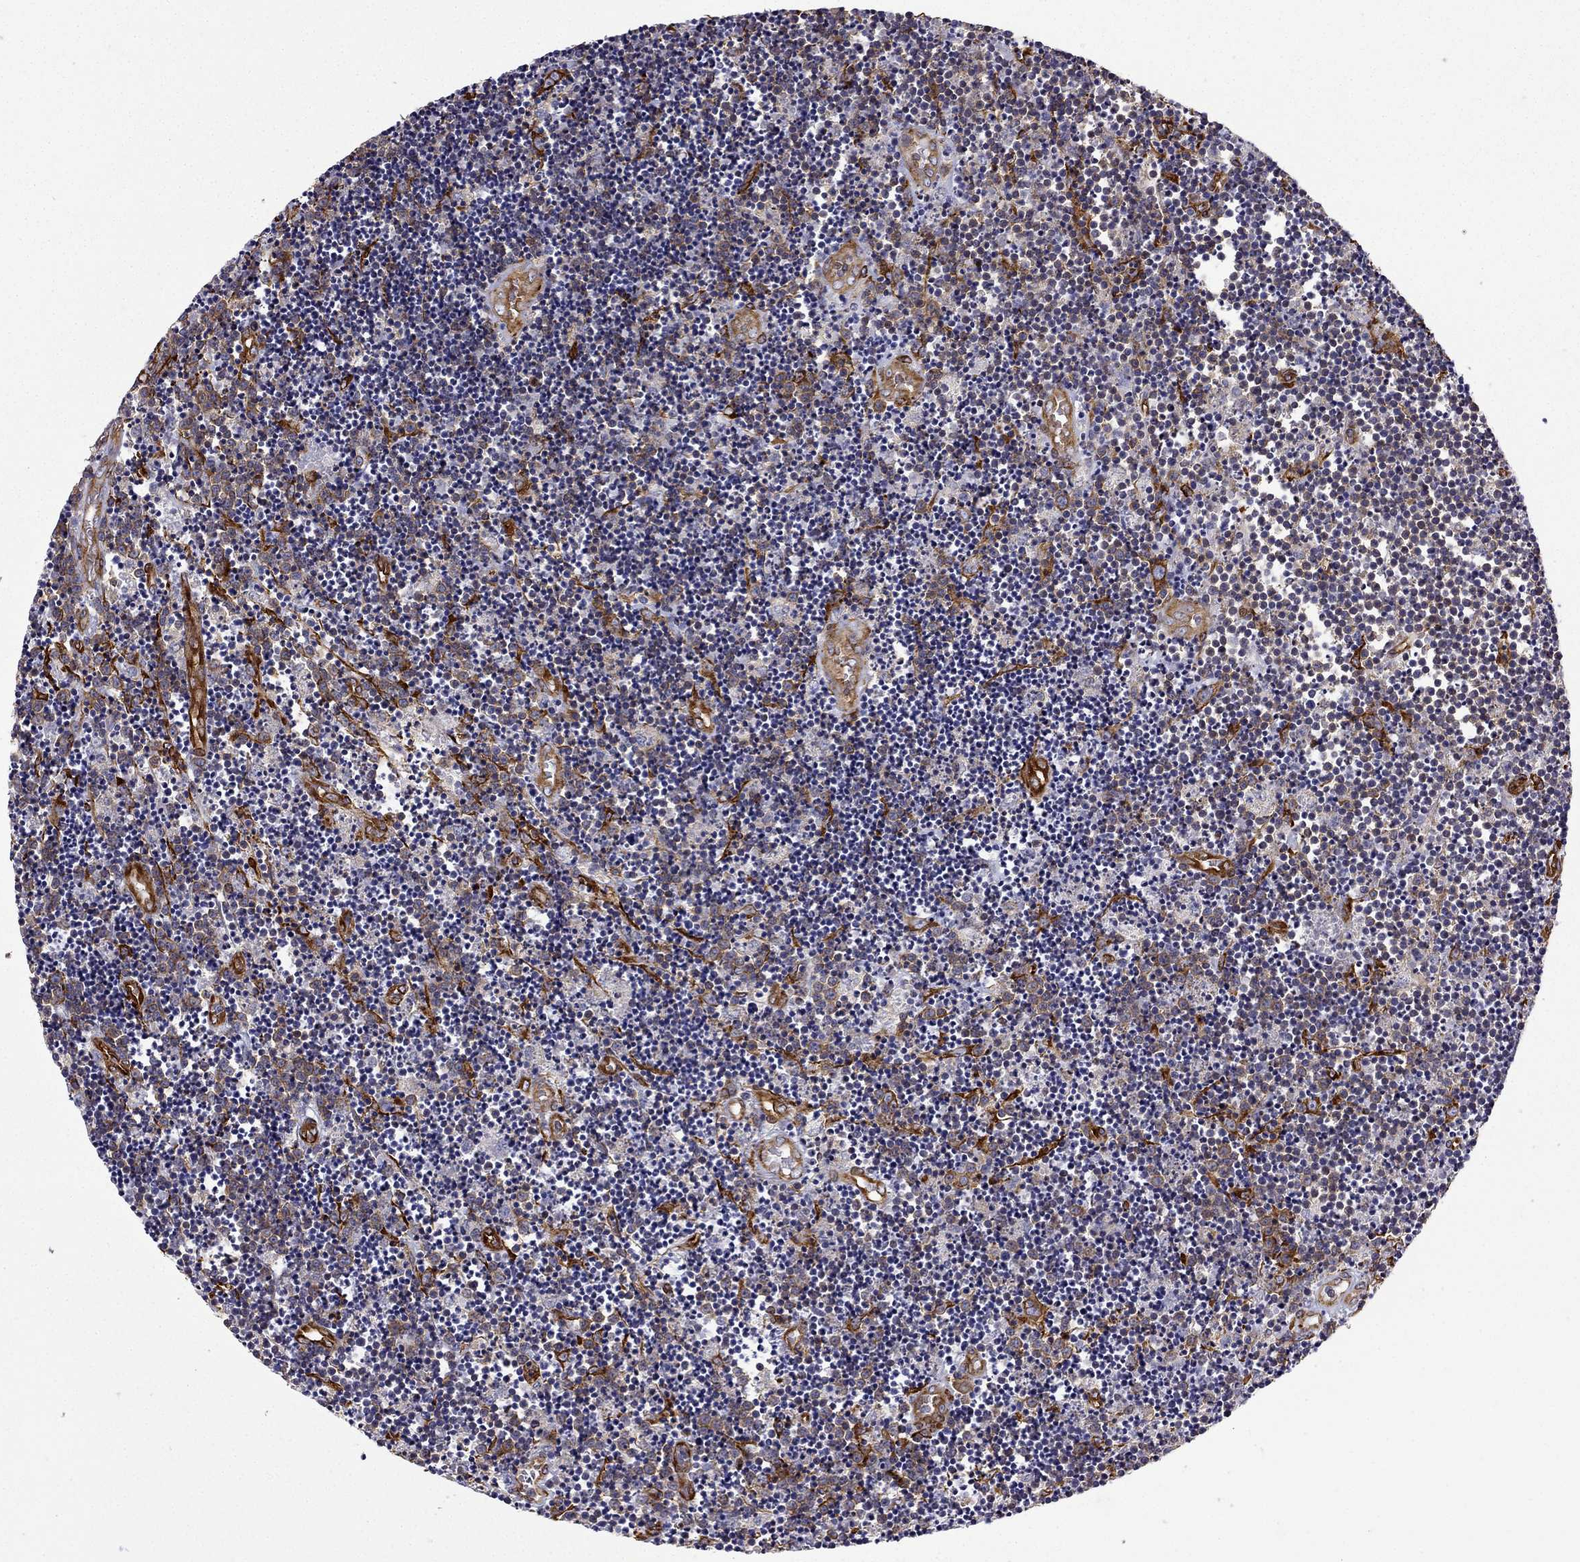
{"staining": {"intensity": "negative", "quantity": "none", "location": "none"}, "tissue": "lymphoma", "cell_type": "Tumor cells", "image_type": "cancer", "snomed": [{"axis": "morphology", "description": "Malignant lymphoma, non-Hodgkin's type, Low grade"}, {"axis": "topography", "description": "Brain"}], "caption": "This is a micrograph of immunohistochemistry (IHC) staining of malignant lymphoma, non-Hodgkin's type (low-grade), which shows no positivity in tumor cells.", "gene": "MAP4", "patient": {"sex": "female", "age": 66}}